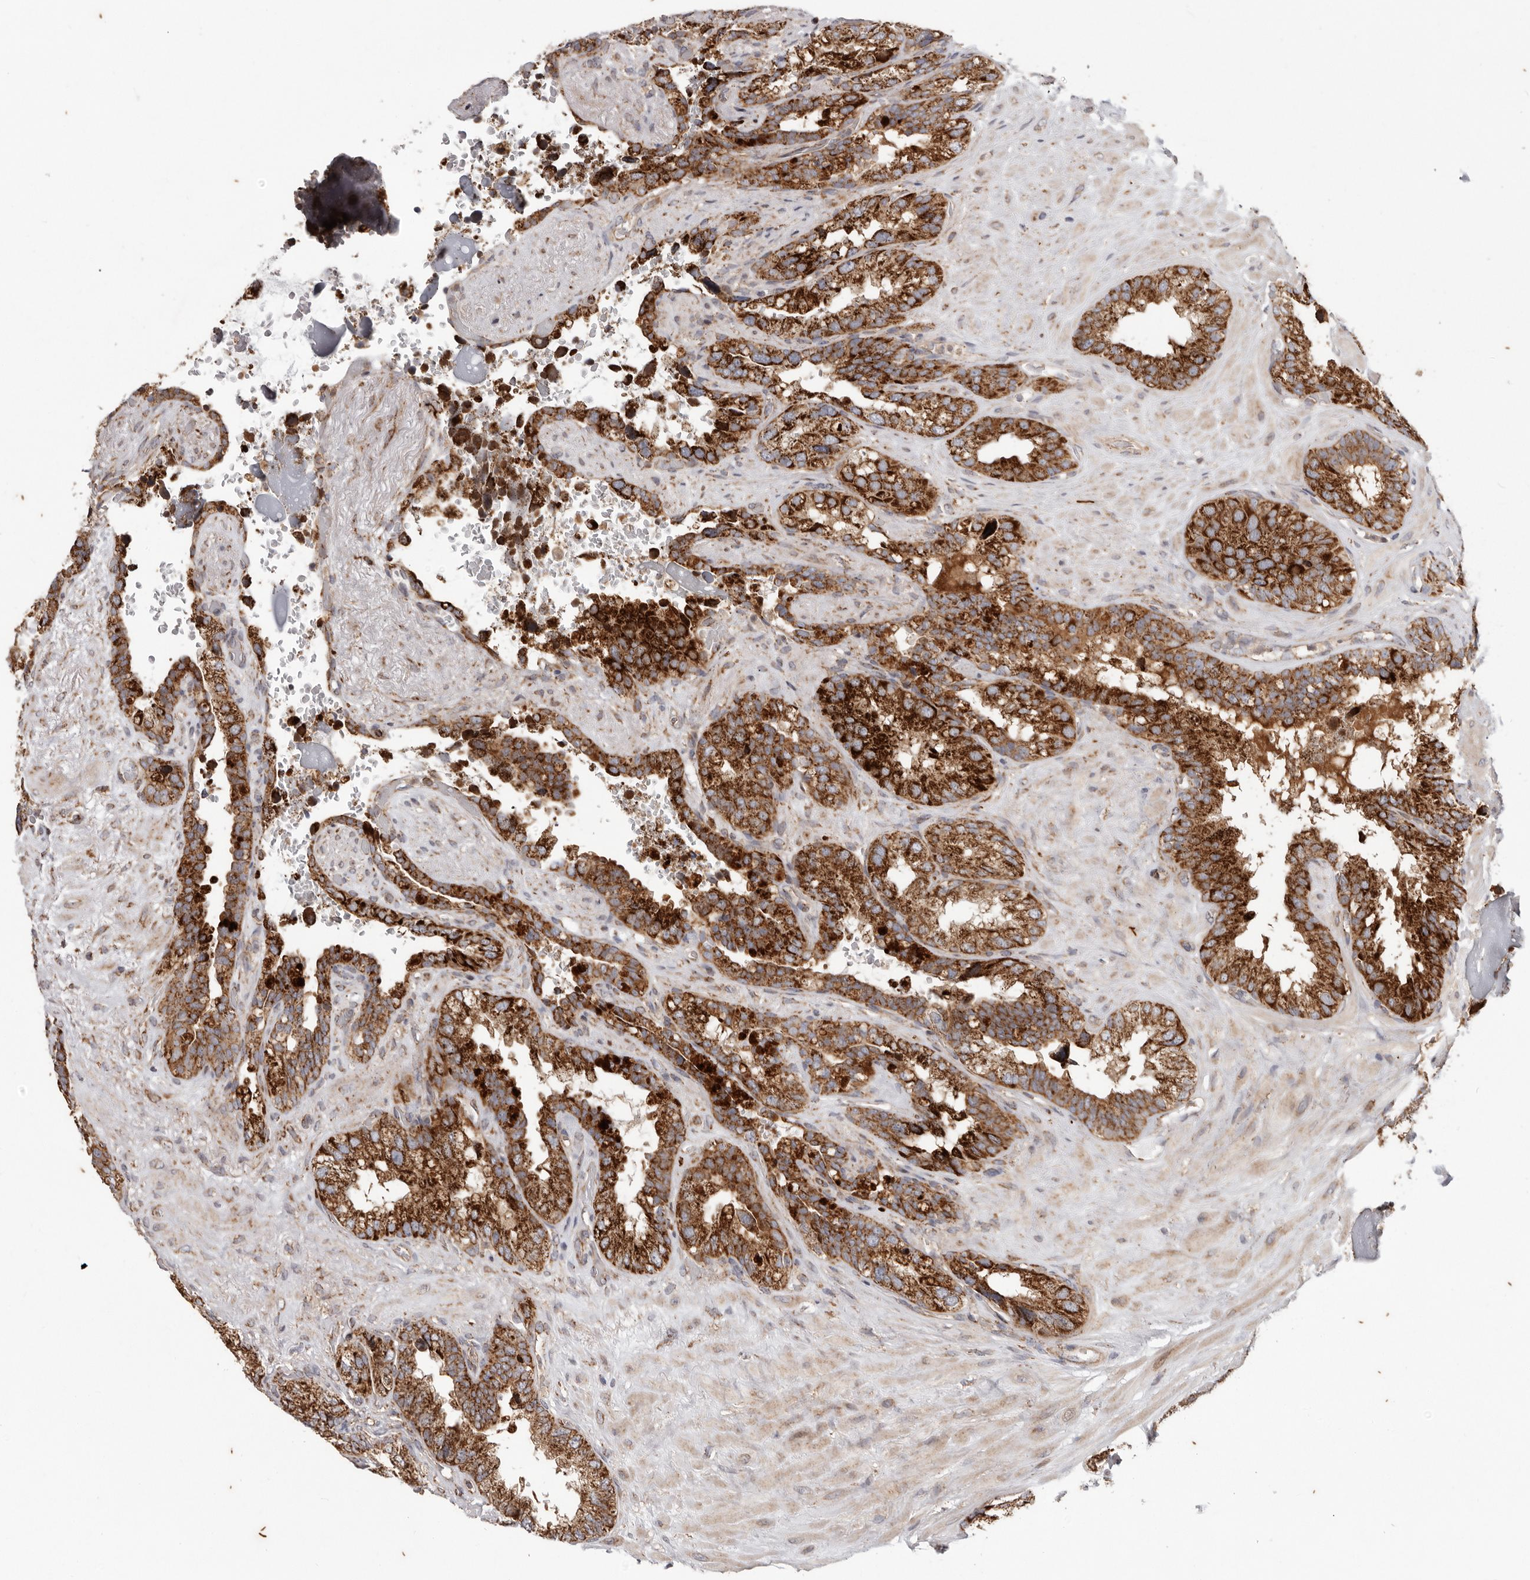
{"staining": {"intensity": "strong", "quantity": ">75%", "location": "cytoplasmic/membranous"}, "tissue": "seminal vesicle", "cell_type": "Glandular cells", "image_type": "normal", "snomed": [{"axis": "morphology", "description": "Normal tissue, NOS"}, {"axis": "topography", "description": "Seminal veicle"}], "caption": "The immunohistochemical stain highlights strong cytoplasmic/membranous expression in glandular cells of normal seminal vesicle.", "gene": "MRPS10", "patient": {"sex": "male", "age": 80}}